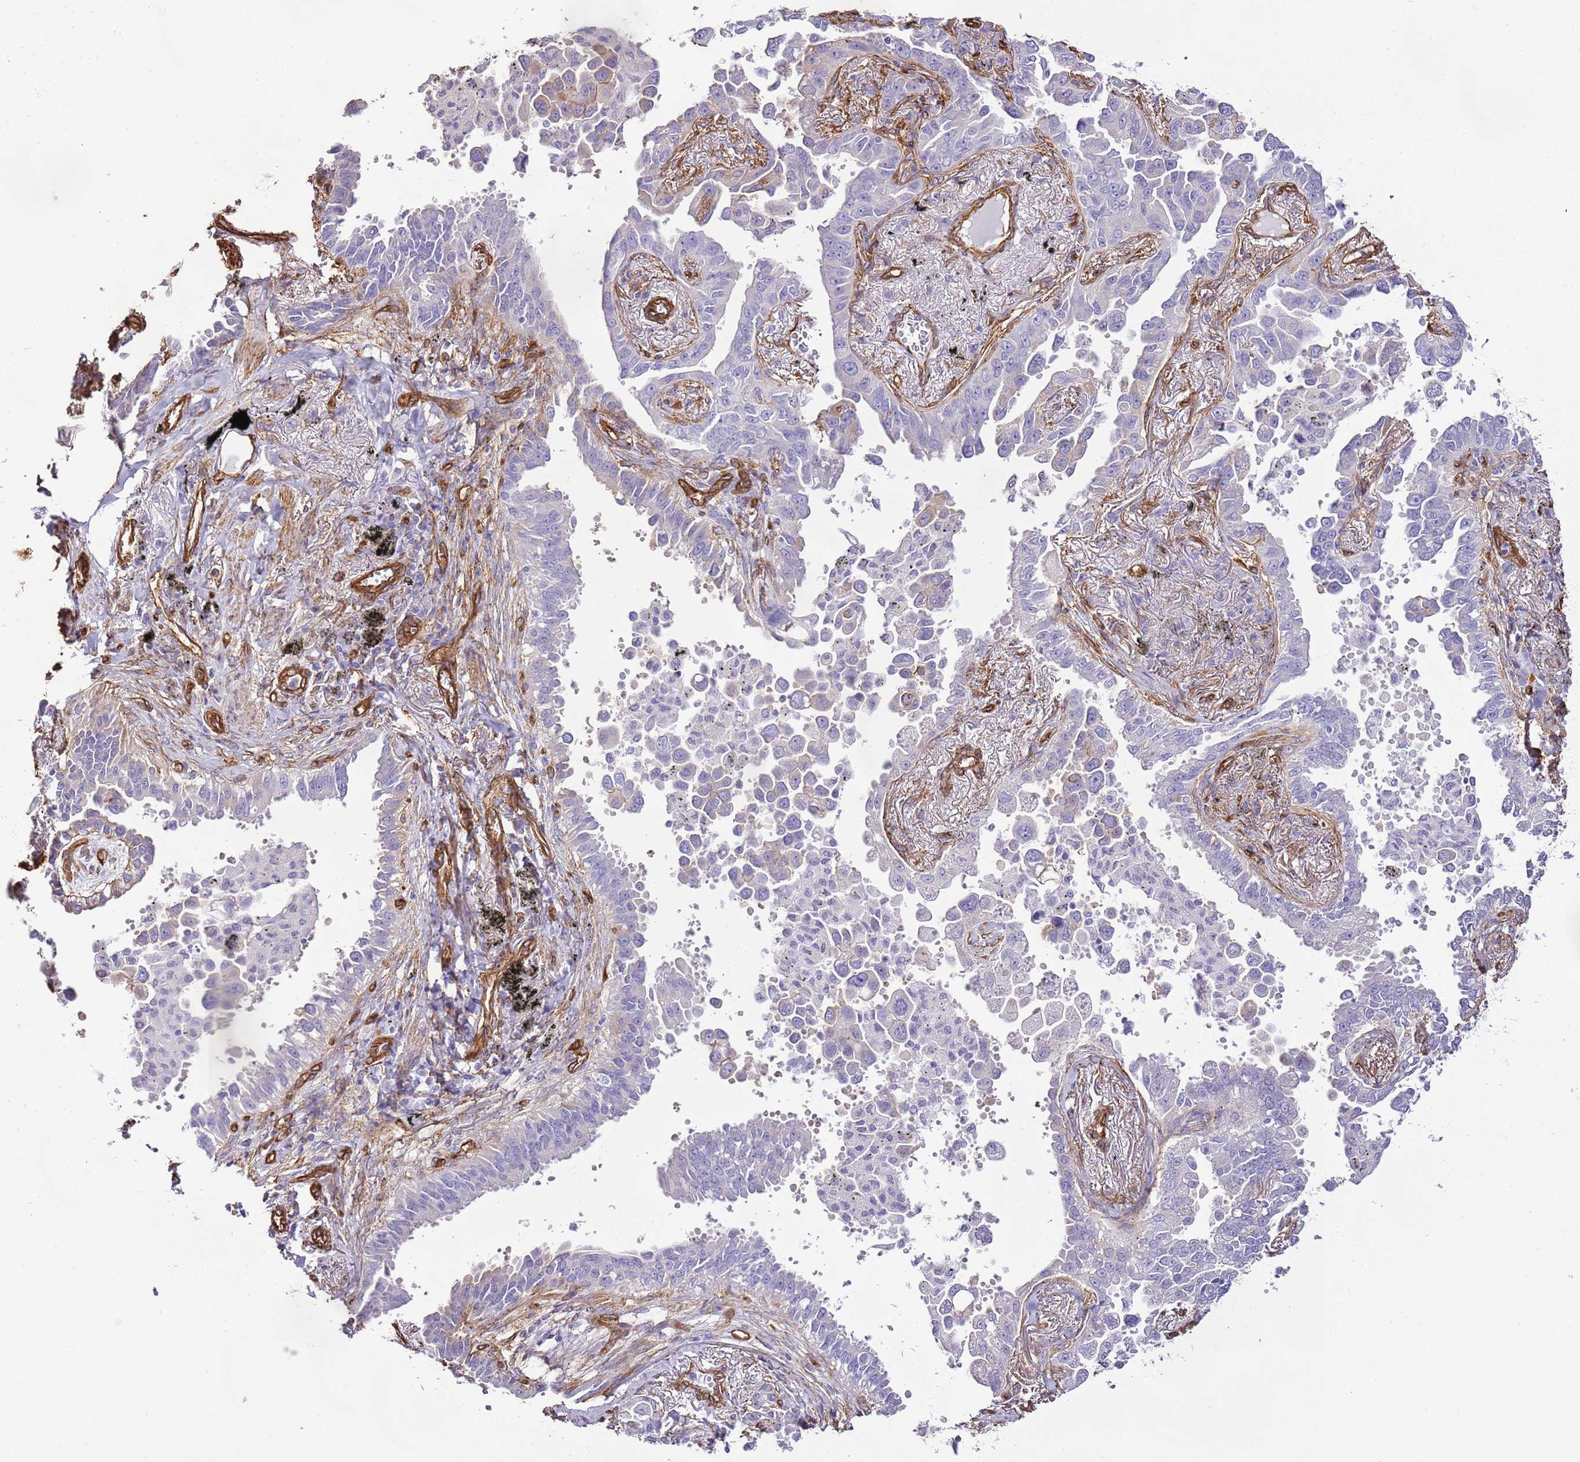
{"staining": {"intensity": "negative", "quantity": "none", "location": "none"}, "tissue": "lung cancer", "cell_type": "Tumor cells", "image_type": "cancer", "snomed": [{"axis": "morphology", "description": "Adenocarcinoma, NOS"}, {"axis": "topography", "description": "Lung"}], "caption": "Histopathology image shows no protein expression in tumor cells of lung cancer tissue.", "gene": "CTDSPL", "patient": {"sex": "male", "age": 67}}